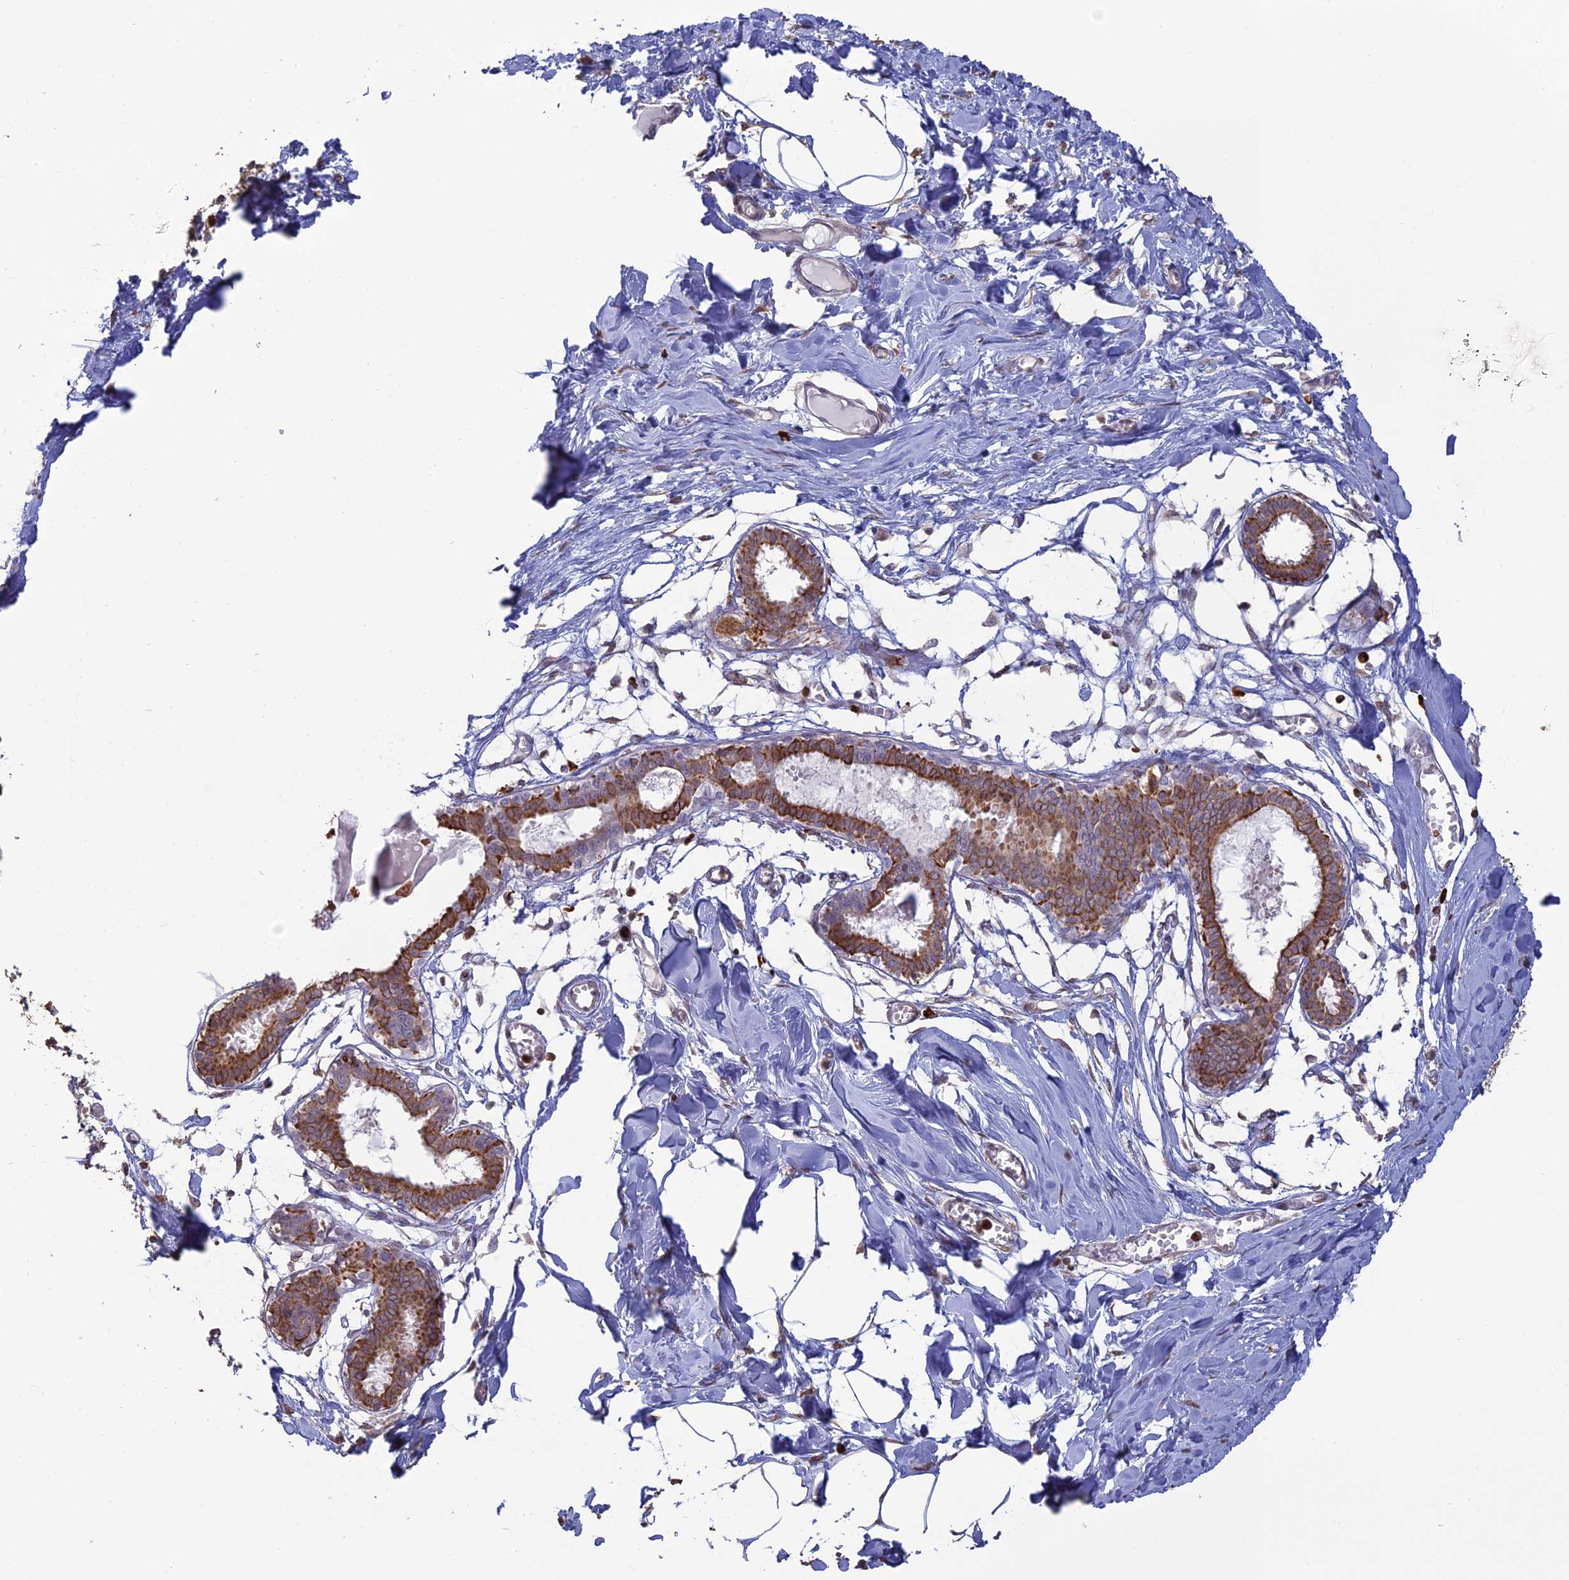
{"staining": {"intensity": "negative", "quantity": "none", "location": "none"}, "tissue": "breast", "cell_type": "Adipocytes", "image_type": "normal", "snomed": [{"axis": "morphology", "description": "Normal tissue, NOS"}, {"axis": "topography", "description": "Breast"}], "caption": "Immunohistochemical staining of normal human breast shows no significant expression in adipocytes. (Brightfield microscopy of DAB (3,3'-diaminobenzidine) immunohistochemistry at high magnification).", "gene": "APOBR", "patient": {"sex": "female", "age": 27}}